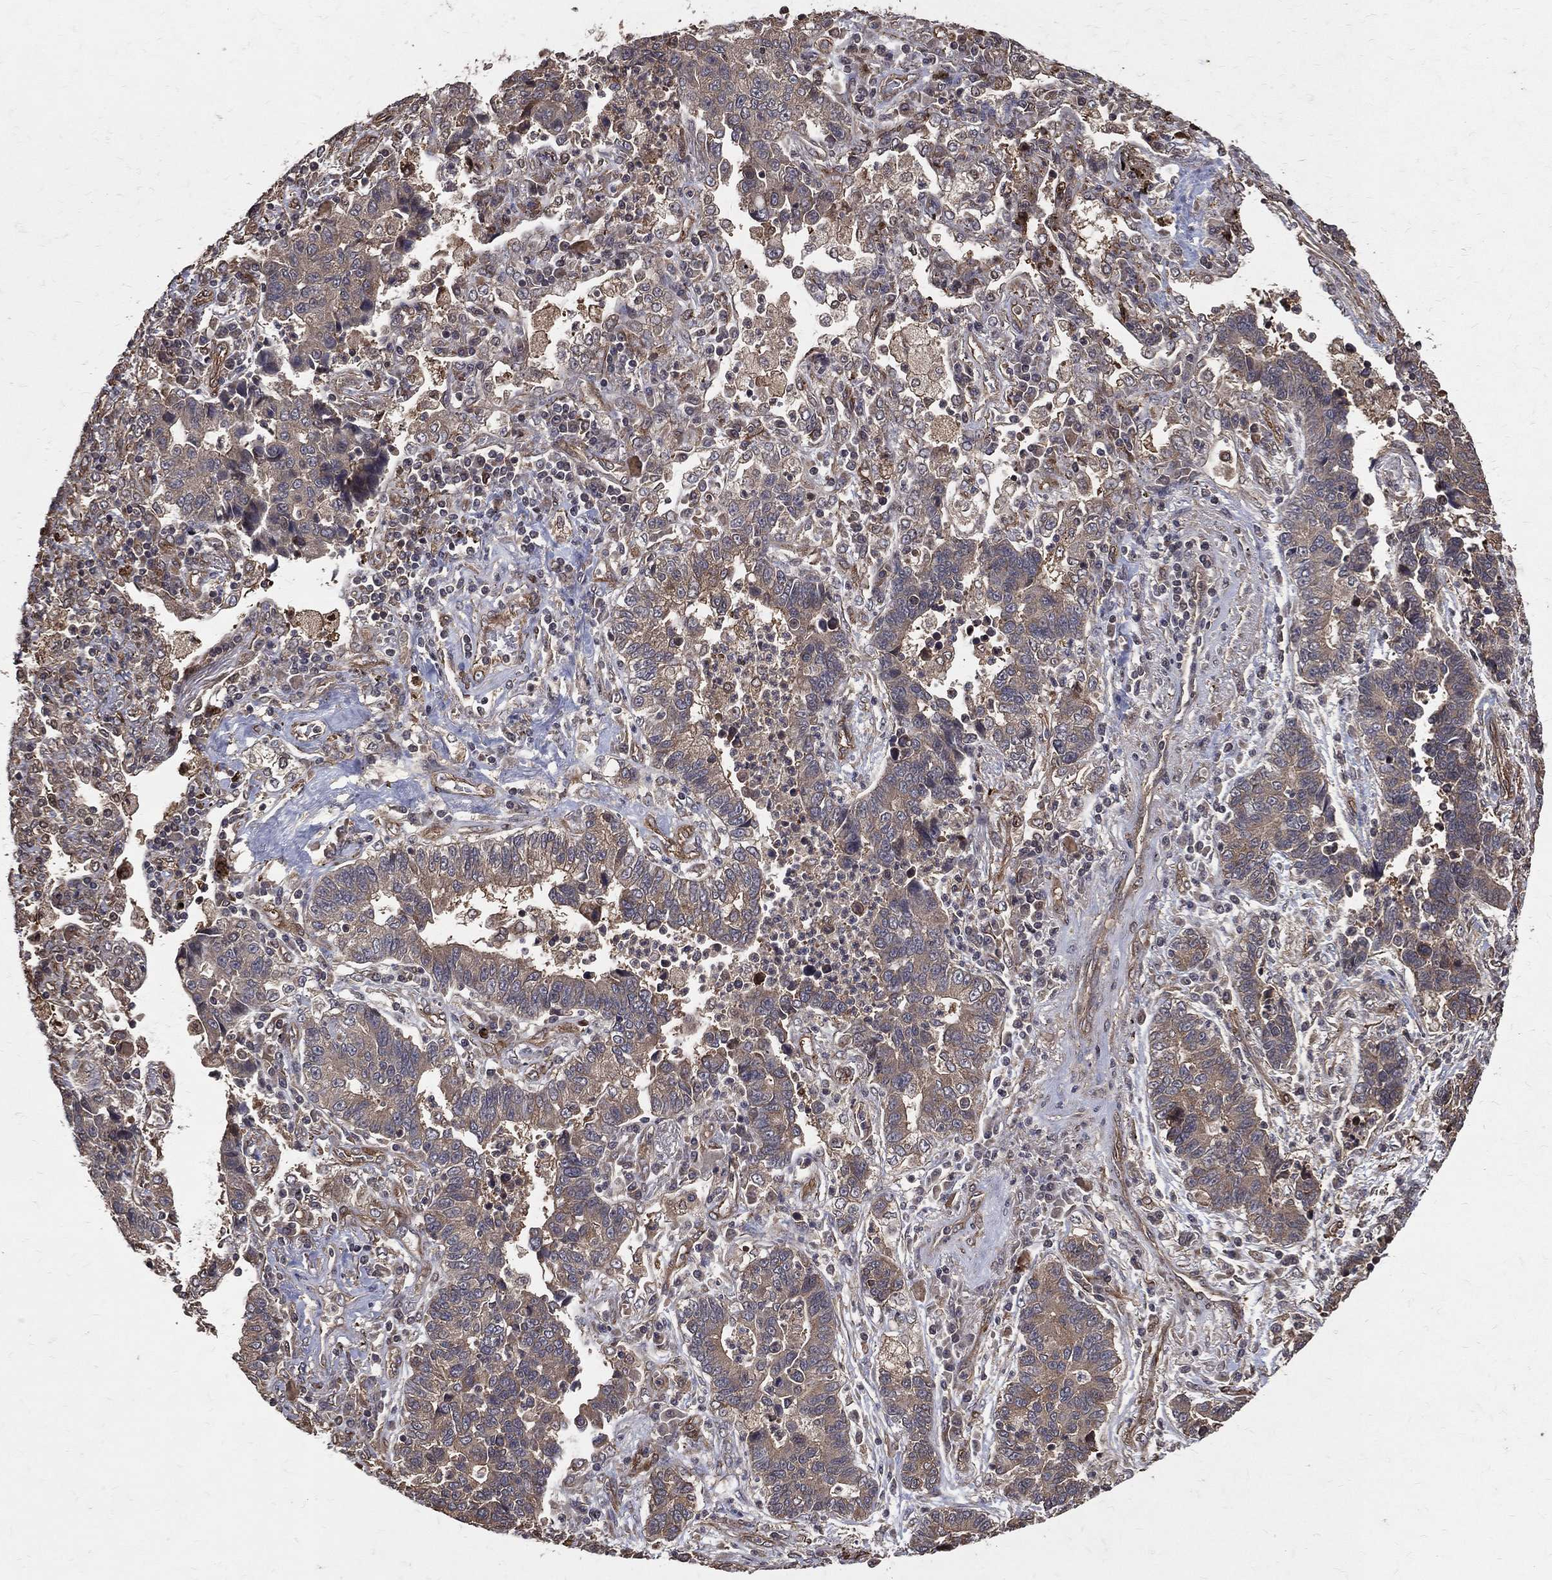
{"staining": {"intensity": "weak", "quantity": "<25%", "location": "cytoplasmic/membranous"}, "tissue": "lung cancer", "cell_type": "Tumor cells", "image_type": "cancer", "snomed": [{"axis": "morphology", "description": "Adenocarcinoma, NOS"}, {"axis": "topography", "description": "Lung"}], "caption": "Tumor cells show no significant staining in lung adenocarcinoma.", "gene": "DPYSL2", "patient": {"sex": "female", "age": 57}}